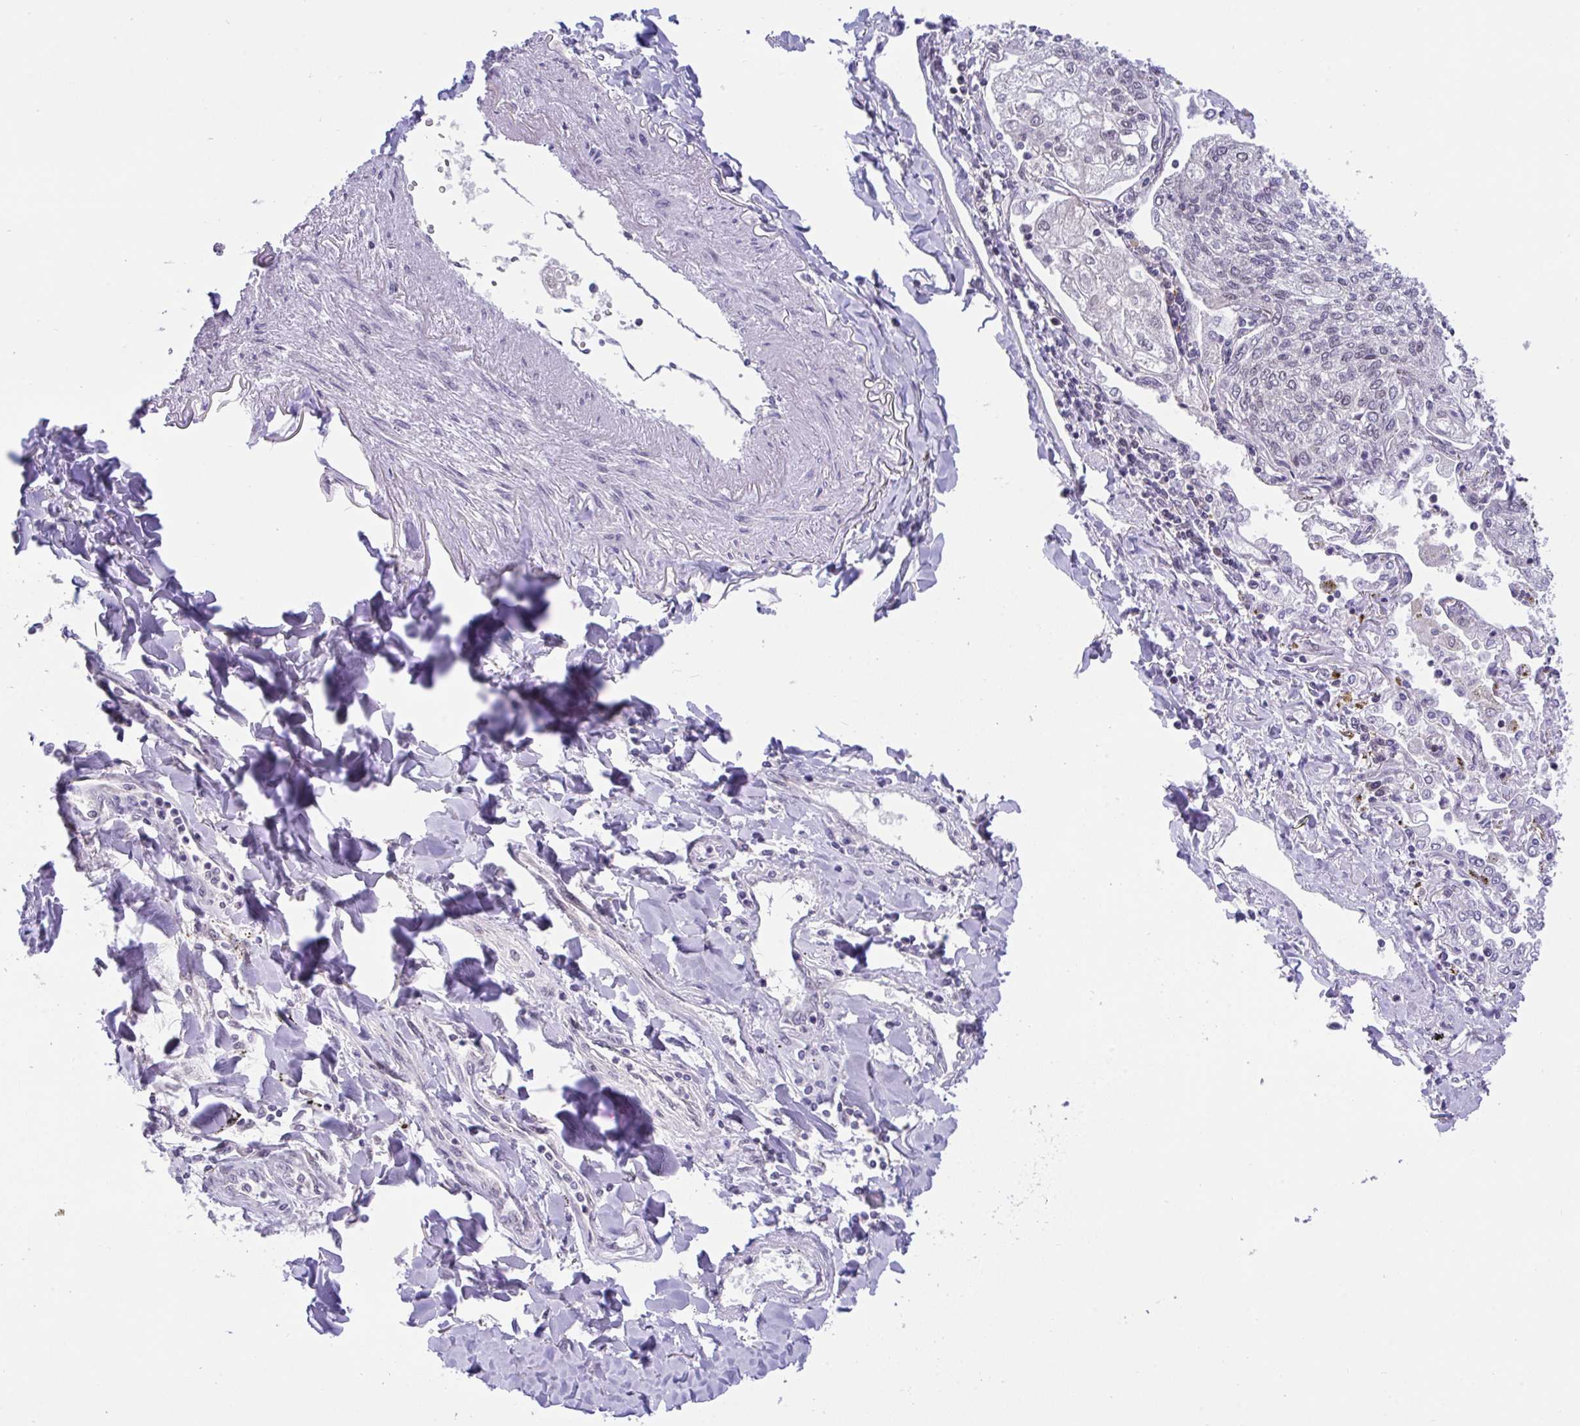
{"staining": {"intensity": "negative", "quantity": "none", "location": "none"}, "tissue": "lung cancer", "cell_type": "Tumor cells", "image_type": "cancer", "snomed": [{"axis": "morphology", "description": "Squamous cell carcinoma, NOS"}, {"axis": "topography", "description": "Lung"}], "caption": "Histopathology image shows no significant protein staining in tumor cells of lung cancer (squamous cell carcinoma). (Brightfield microscopy of DAB immunohistochemistry (IHC) at high magnification).", "gene": "ZNF444", "patient": {"sex": "male", "age": 74}}